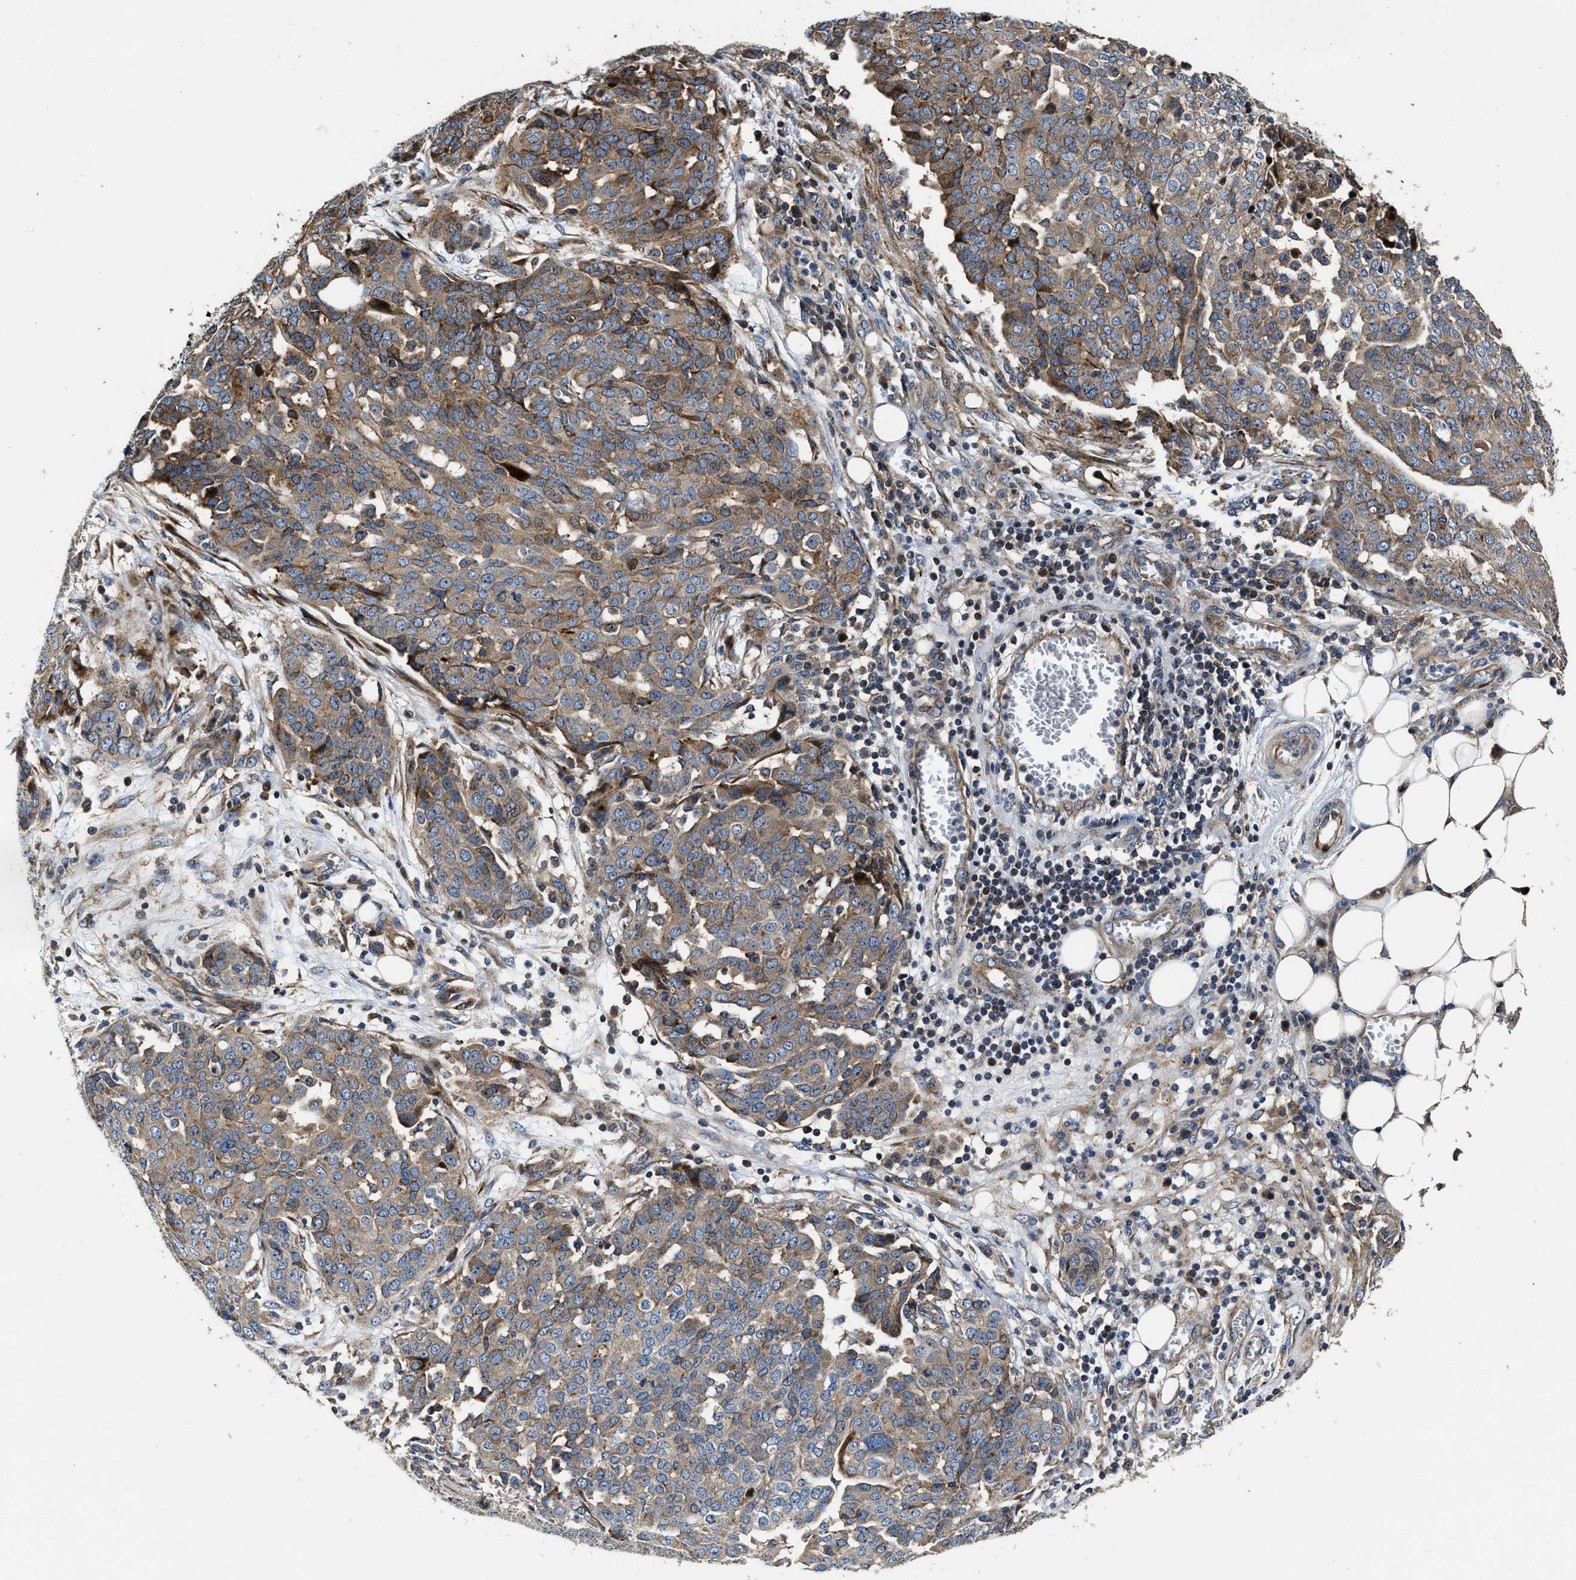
{"staining": {"intensity": "weak", "quantity": ">75%", "location": "cytoplasmic/membranous"}, "tissue": "ovarian cancer", "cell_type": "Tumor cells", "image_type": "cancer", "snomed": [{"axis": "morphology", "description": "Cystadenocarcinoma, serous, NOS"}, {"axis": "topography", "description": "Soft tissue"}, {"axis": "topography", "description": "Ovary"}], "caption": "Immunohistochemical staining of ovarian serous cystadenocarcinoma reveals low levels of weak cytoplasmic/membranous expression in about >75% of tumor cells. The staining is performed using DAB brown chromogen to label protein expression. The nuclei are counter-stained blue using hematoxylin.", "gene": "PTAR1", "patient": {"sex": "female", "age": 57}}